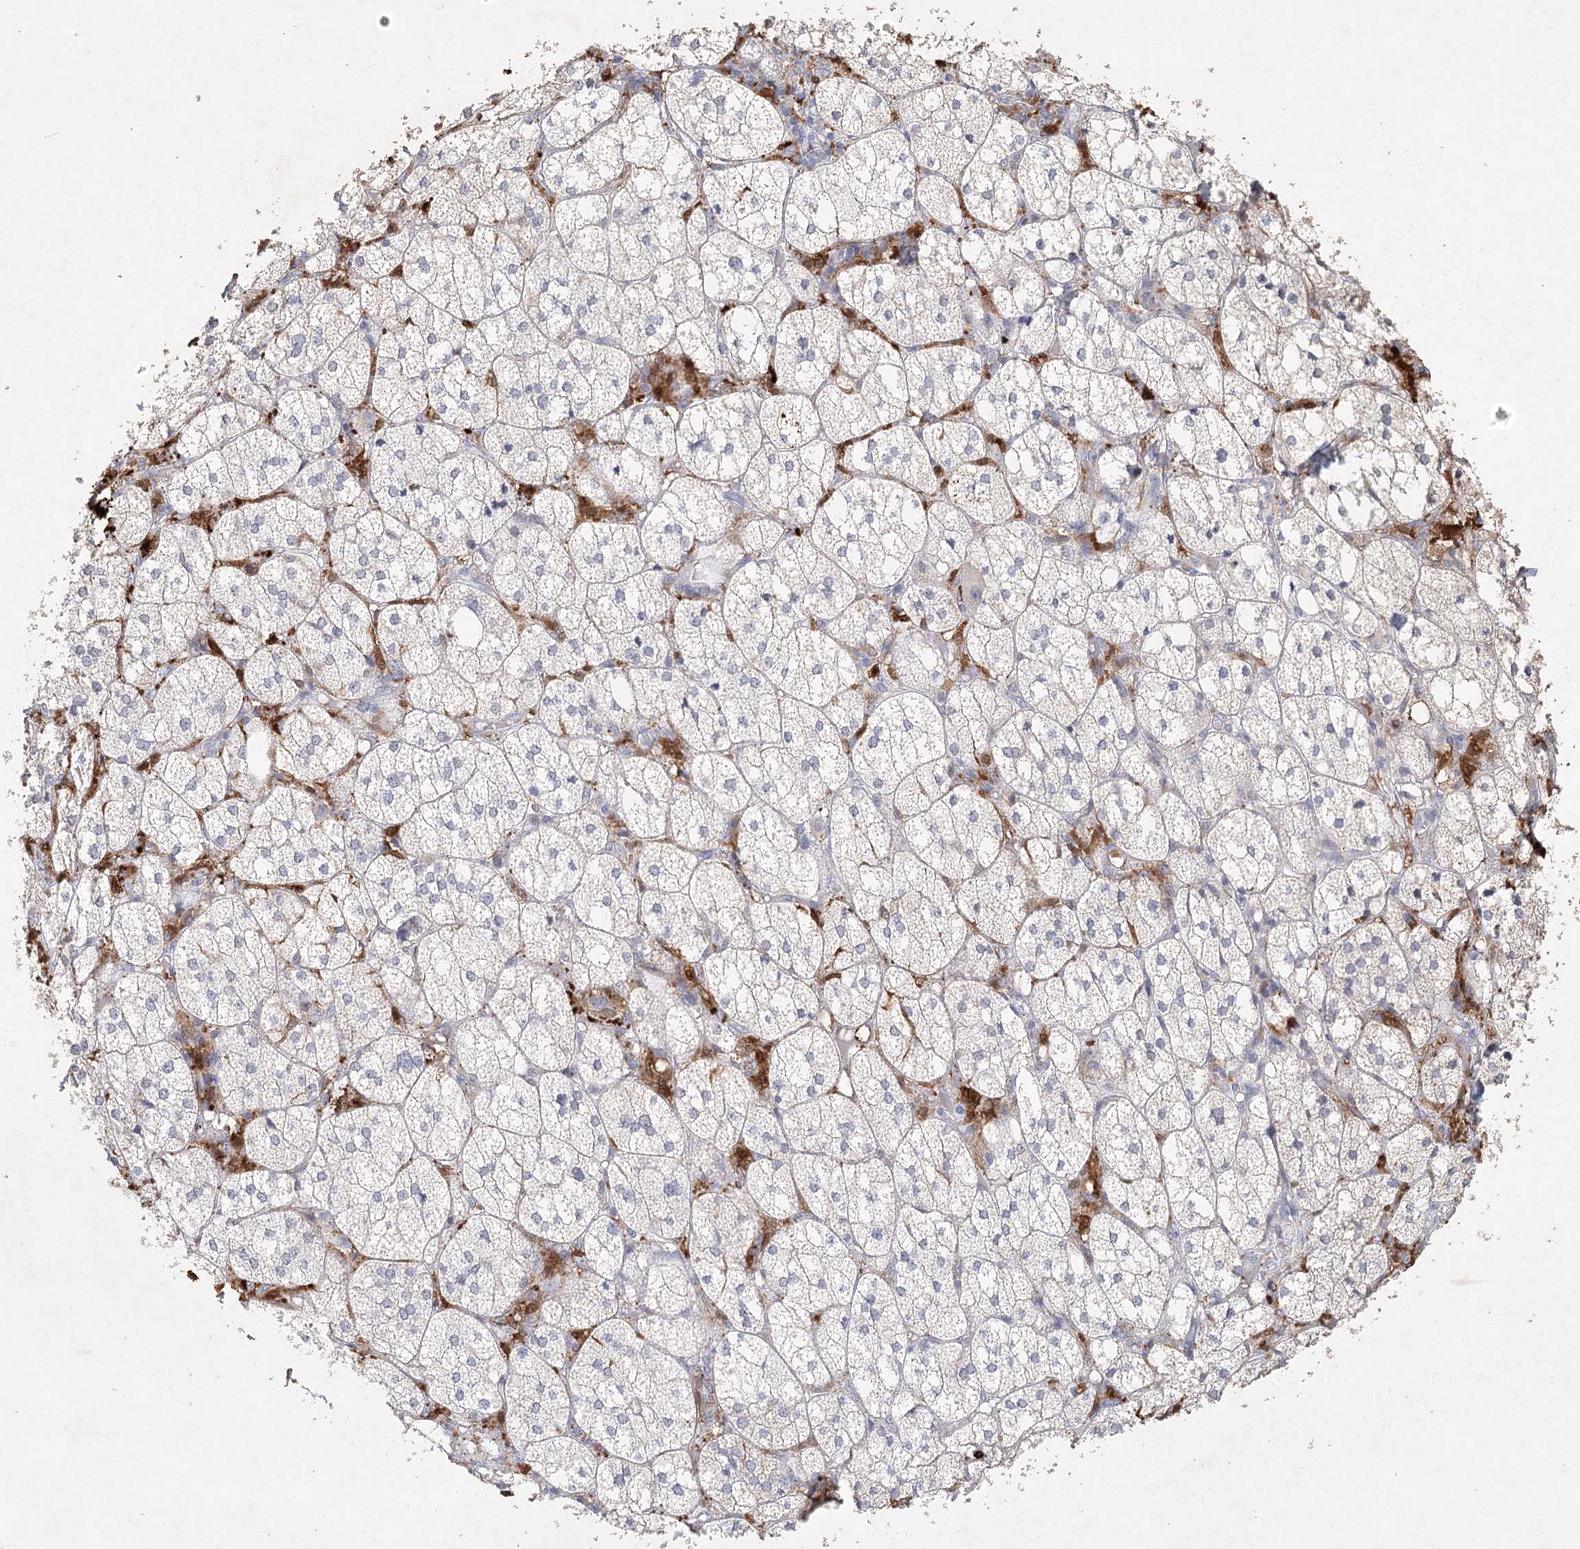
{"staining": {"intensity": "moderate", "quantity": "<25%", "location": "cytoplasmic/membranous"}, "tissue": "adrenal gland", "cell_type": "Glandular cells", "image_type": "normal", "snomed": [{"axis": "morphology", "description": "Normal tissue, NOS"}, {"axis": "topography", "description": "Adrenal gland"}], "caption": "IHC (DAB) staining of normal human adrenal gland demonstrates moderate cytoplasmic/membranous protein expression in approximately <25% of glandular cells.", "gene": "ARSI", "patient": {"sex": "female", "age": 61}}